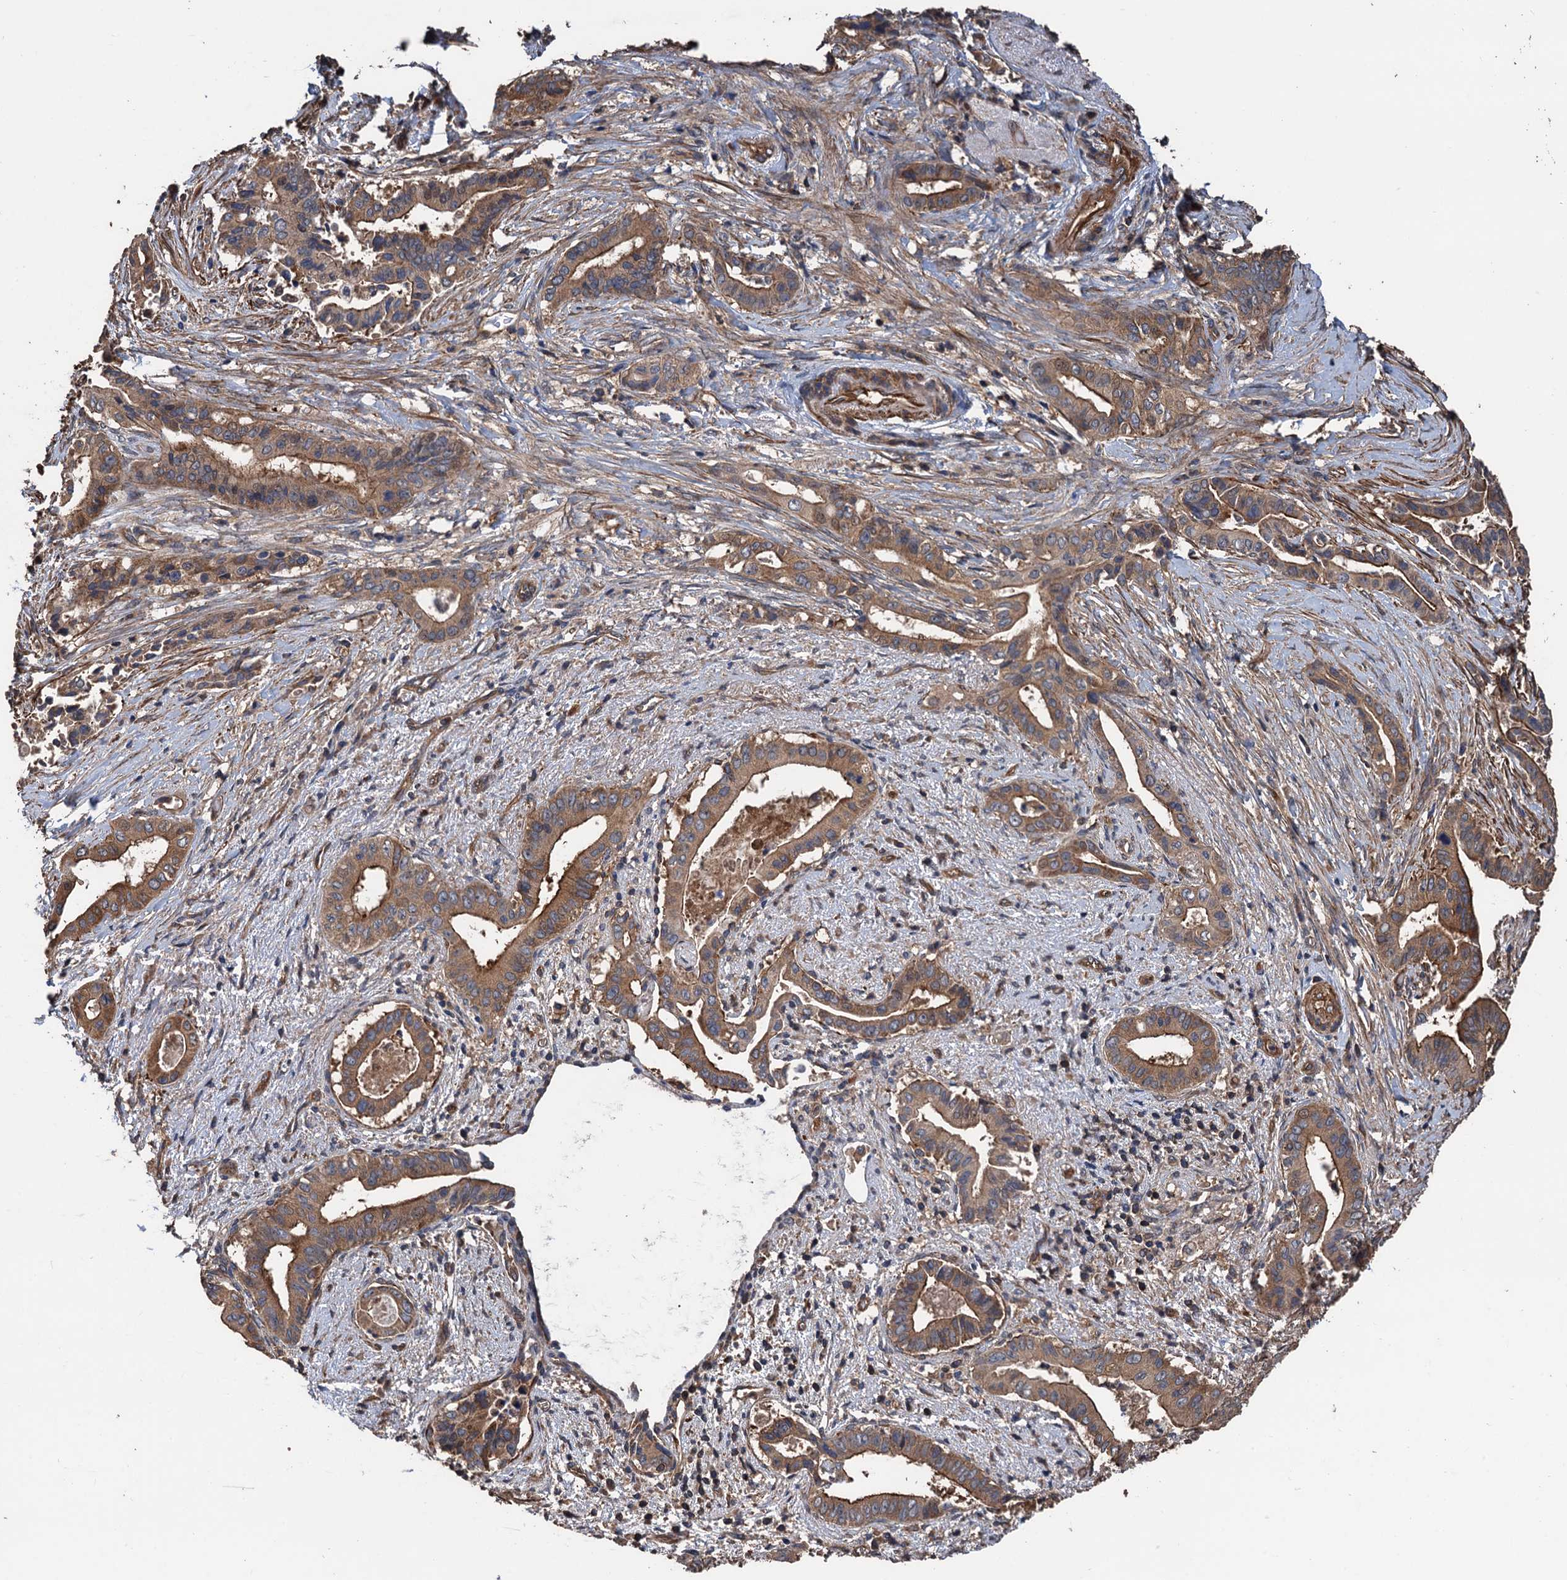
{"staining": {"intensity": "moderate", "quantity": ">75%", "location": "cytoplasmic/membranous"}, "tissue": "pancreatic cancer", "cell_type": "Tumor cells", "image_type": "cancer", "snomed": [{"axis": "morphology", "description": "Adenocarcinoma, NOS"}, {"axis": "topography", "description": "Pancreas"}], "caption": "This histopathology image displays pancreatic cancer stained with immunohistochemistry to label a protein in brown. The cytoplasmic/membranous of tumor cells show moderate positivity for the protein. Nuclei are counter-stained blue.", "gene": "PPP4R1", "patient": {"sex": "female", "age": 77}}